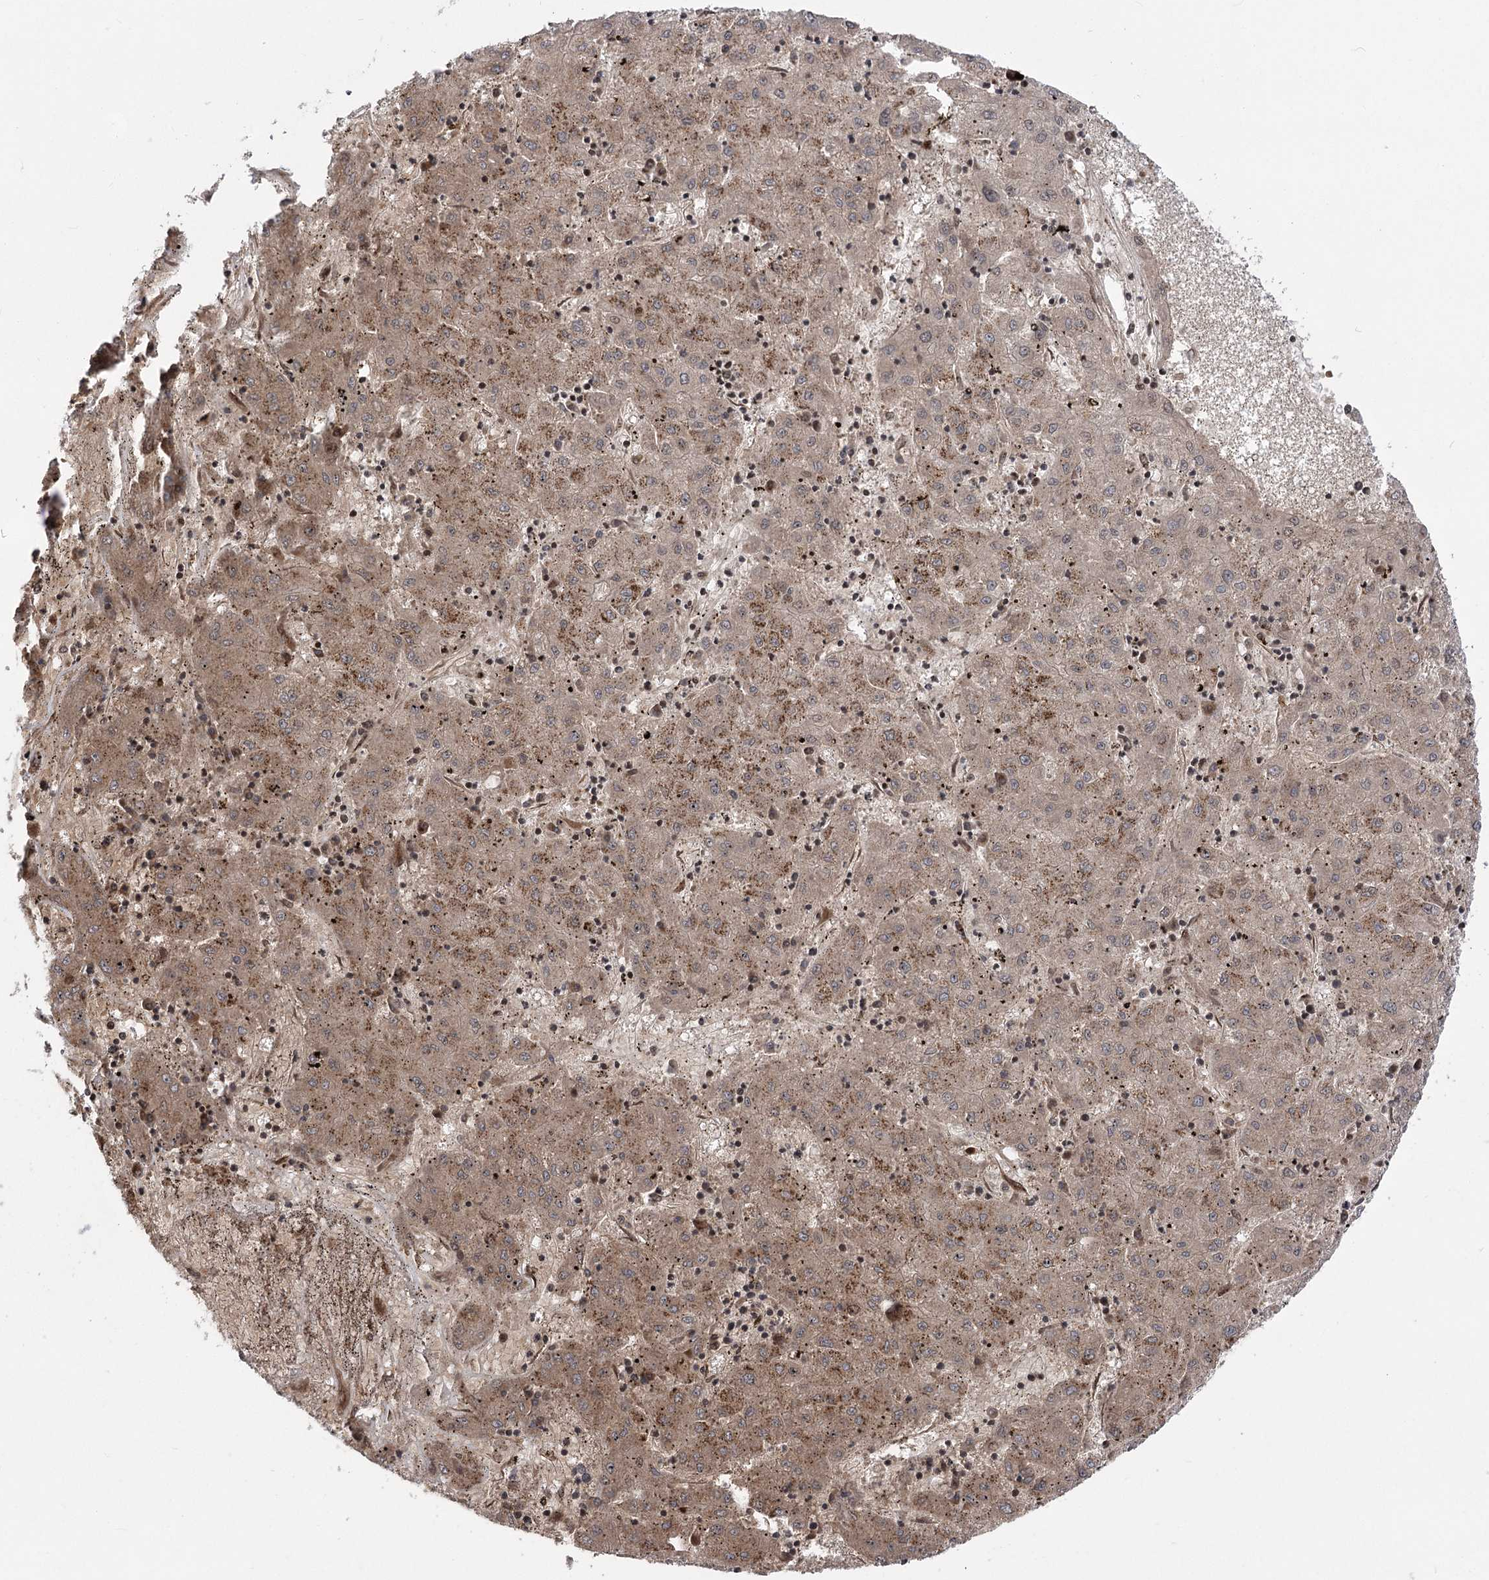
{"staining": {"intensity": "weak", "quantity": "25%-75%", "location": "cytoplasmic/membranous"}, "tissue": "liver cancer", "cell_type": "Tumor cells", "image_type": "cancer", "snomed": [{"axis": "morphology", "description": "Carcinoma, Hepatocellular, NOS"}, {"axis": "topography", "description": "Liver"}], "caption": "Immunohistochemical staining of human liver cancer shows weak cytoplasmic/membranous protein staining in about 25%-75% of tumor cells.", "gene": "TENM2", "patient": {"sex": "male", "age": 72}}